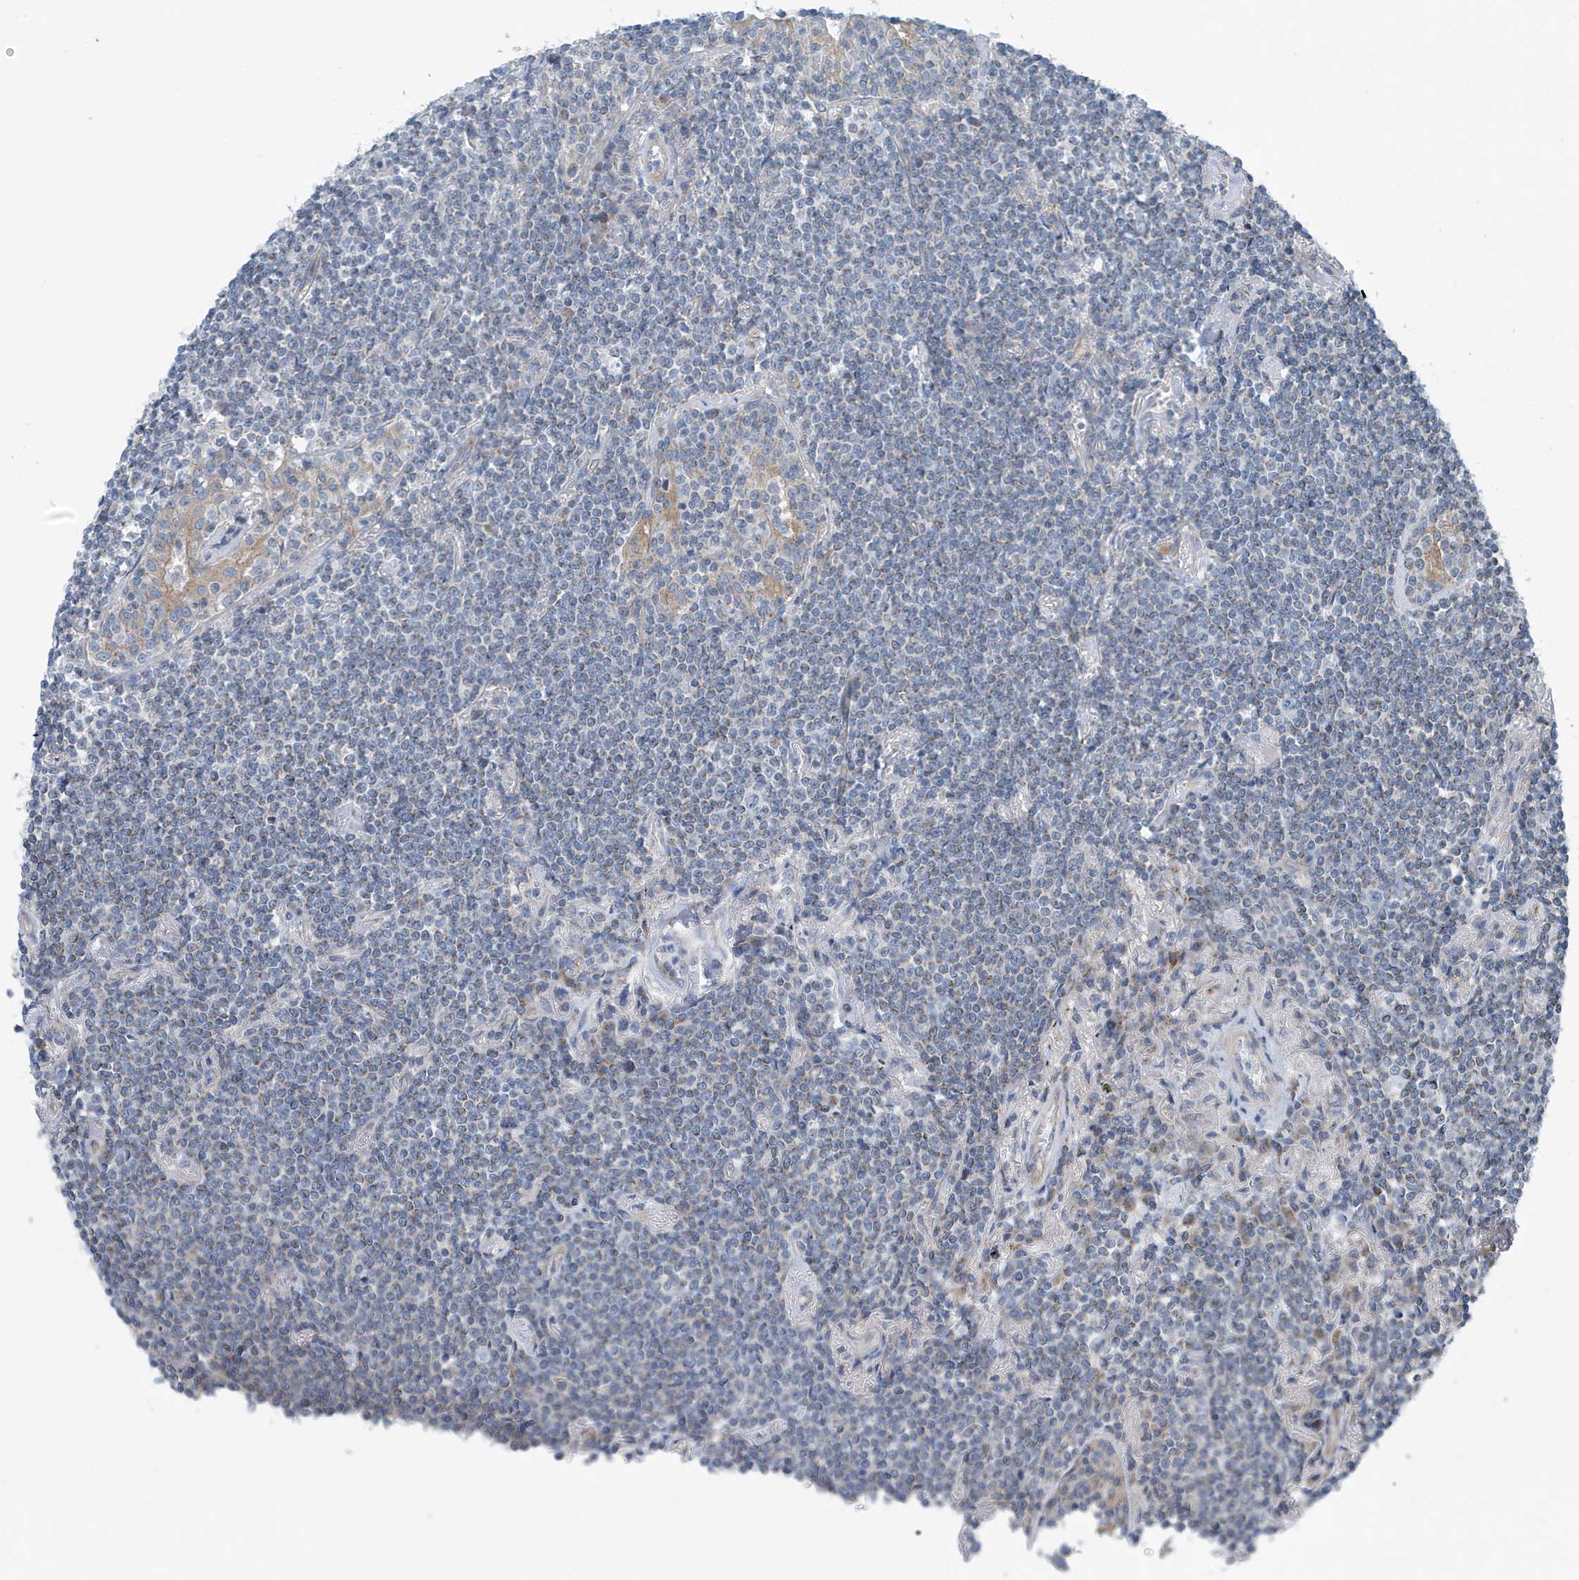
{"staining": {"intensity": "negative", "quantity": "none", "location": "none"}, "tissue": "lymphoma", "cell_type": "Tumor cells", "image_type": "cancer", "snomed": [{"axis": "morphology", "description": "Malignant lymphoma, non-Hodgkin's type, Low grade"}, {"axis": "topography", "description": "Lung"}], "caption": "This is a histopathology image of immunohistochemistry staining of low-grade malignant lymphoma, non-Hodgkin's type, which shows no expression in tumor cells.", "gene": "PPM1M", "patient": {"sex": "female", "age": 71}}